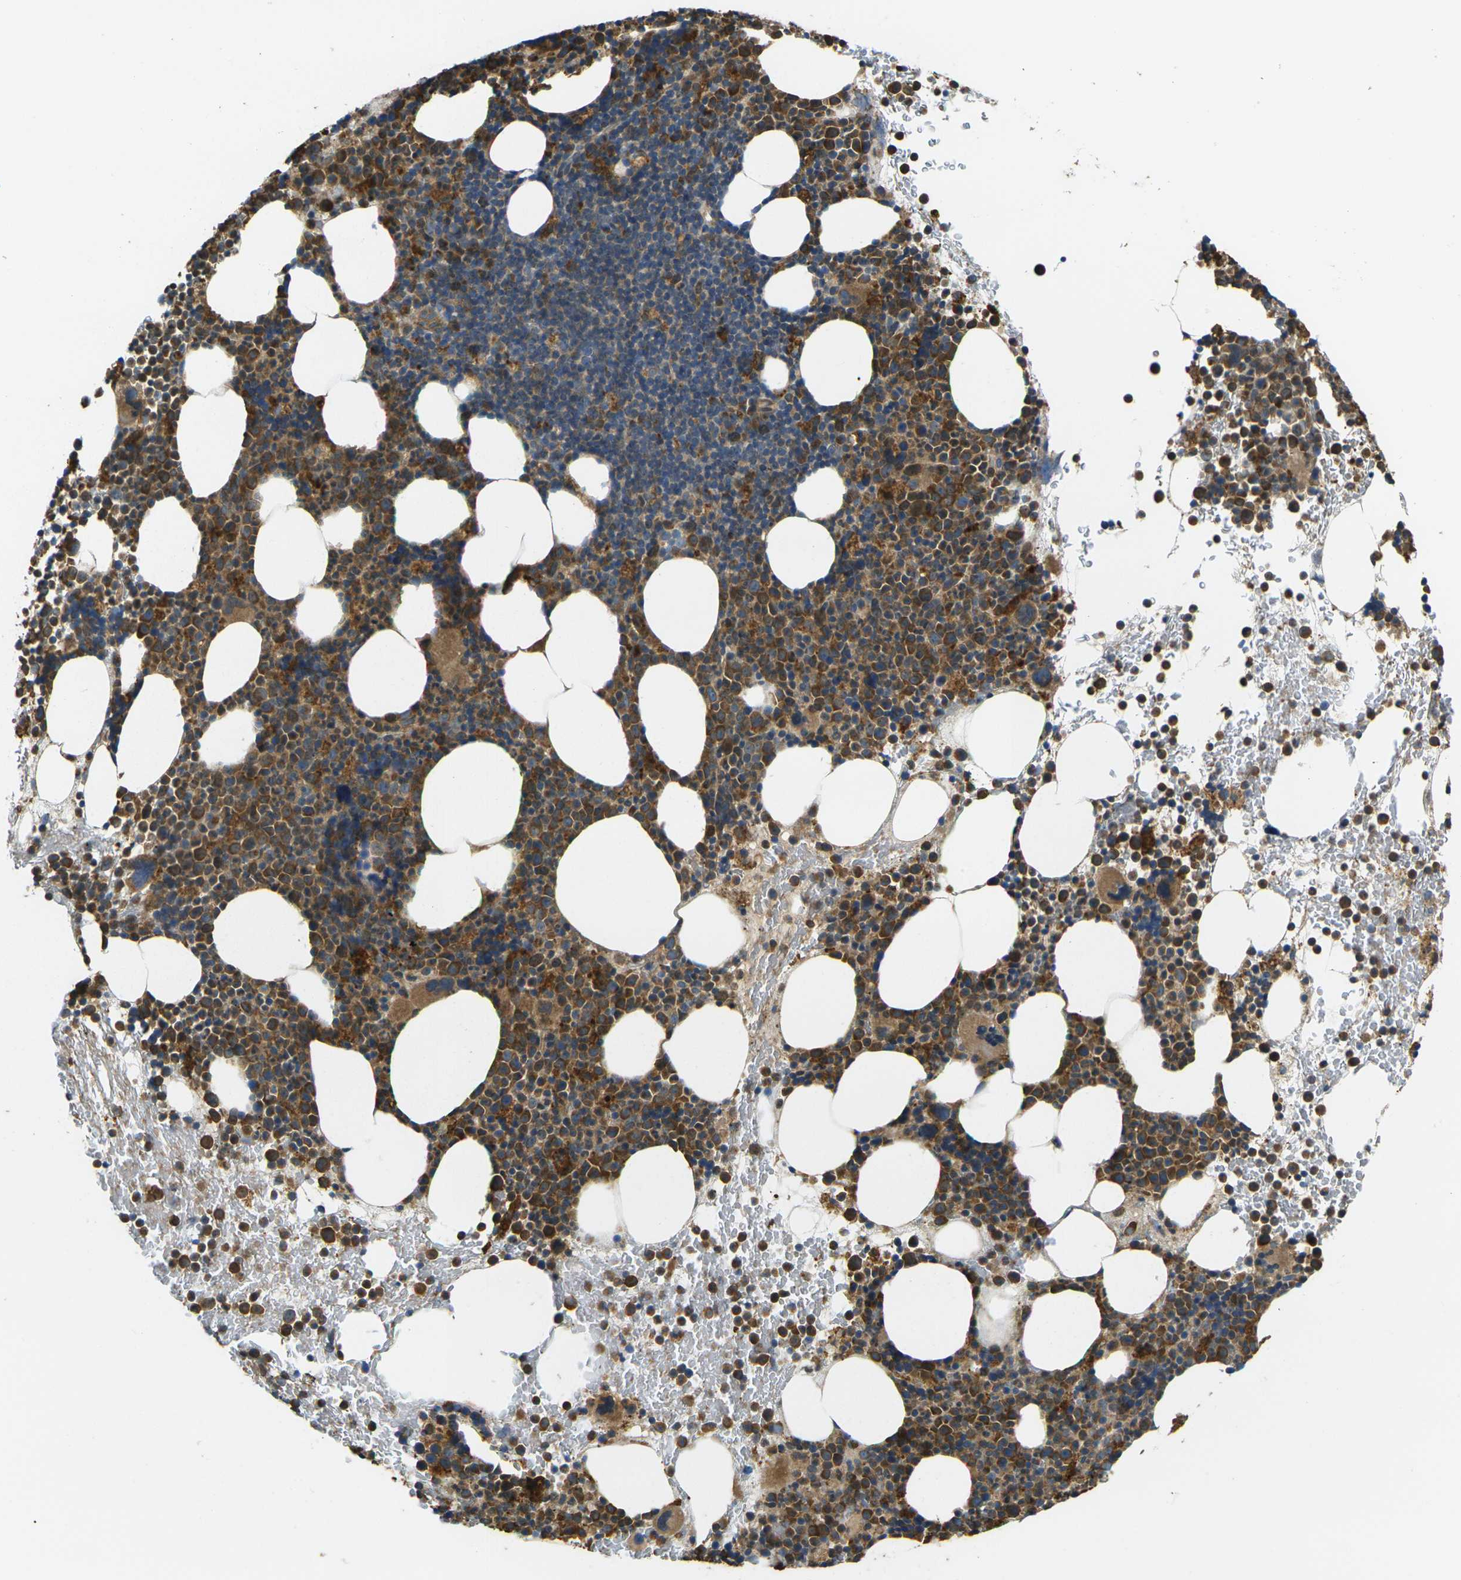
{"staining": {"intensity": "strong", "quantity": ">75%", "location": "cytoplasmic/membranous"}, "tissue": "bone marrow", "cell_type": "Hematopoietic cells", "image_type": "normal", "snomed": [{"axis": "morphology", "description": "Normal tissue, NOS"}, {"axis": "morphology", "description": "Inflammation, NOS"}, {"axis": "topography", "description": "Bone marrow"}], "caption": "DAB (3,3'-diaminobenzidine) immunohistochemical staining of normal human bone marrow displays strong cytoplasmic/membranous protein staining in about >75% of hematopoietic cells. (brown staining indicates protein expression, while blue staining denotes nuclei).", "gene": "FZD1", "patient": {"sex": "male", "age": 73}}